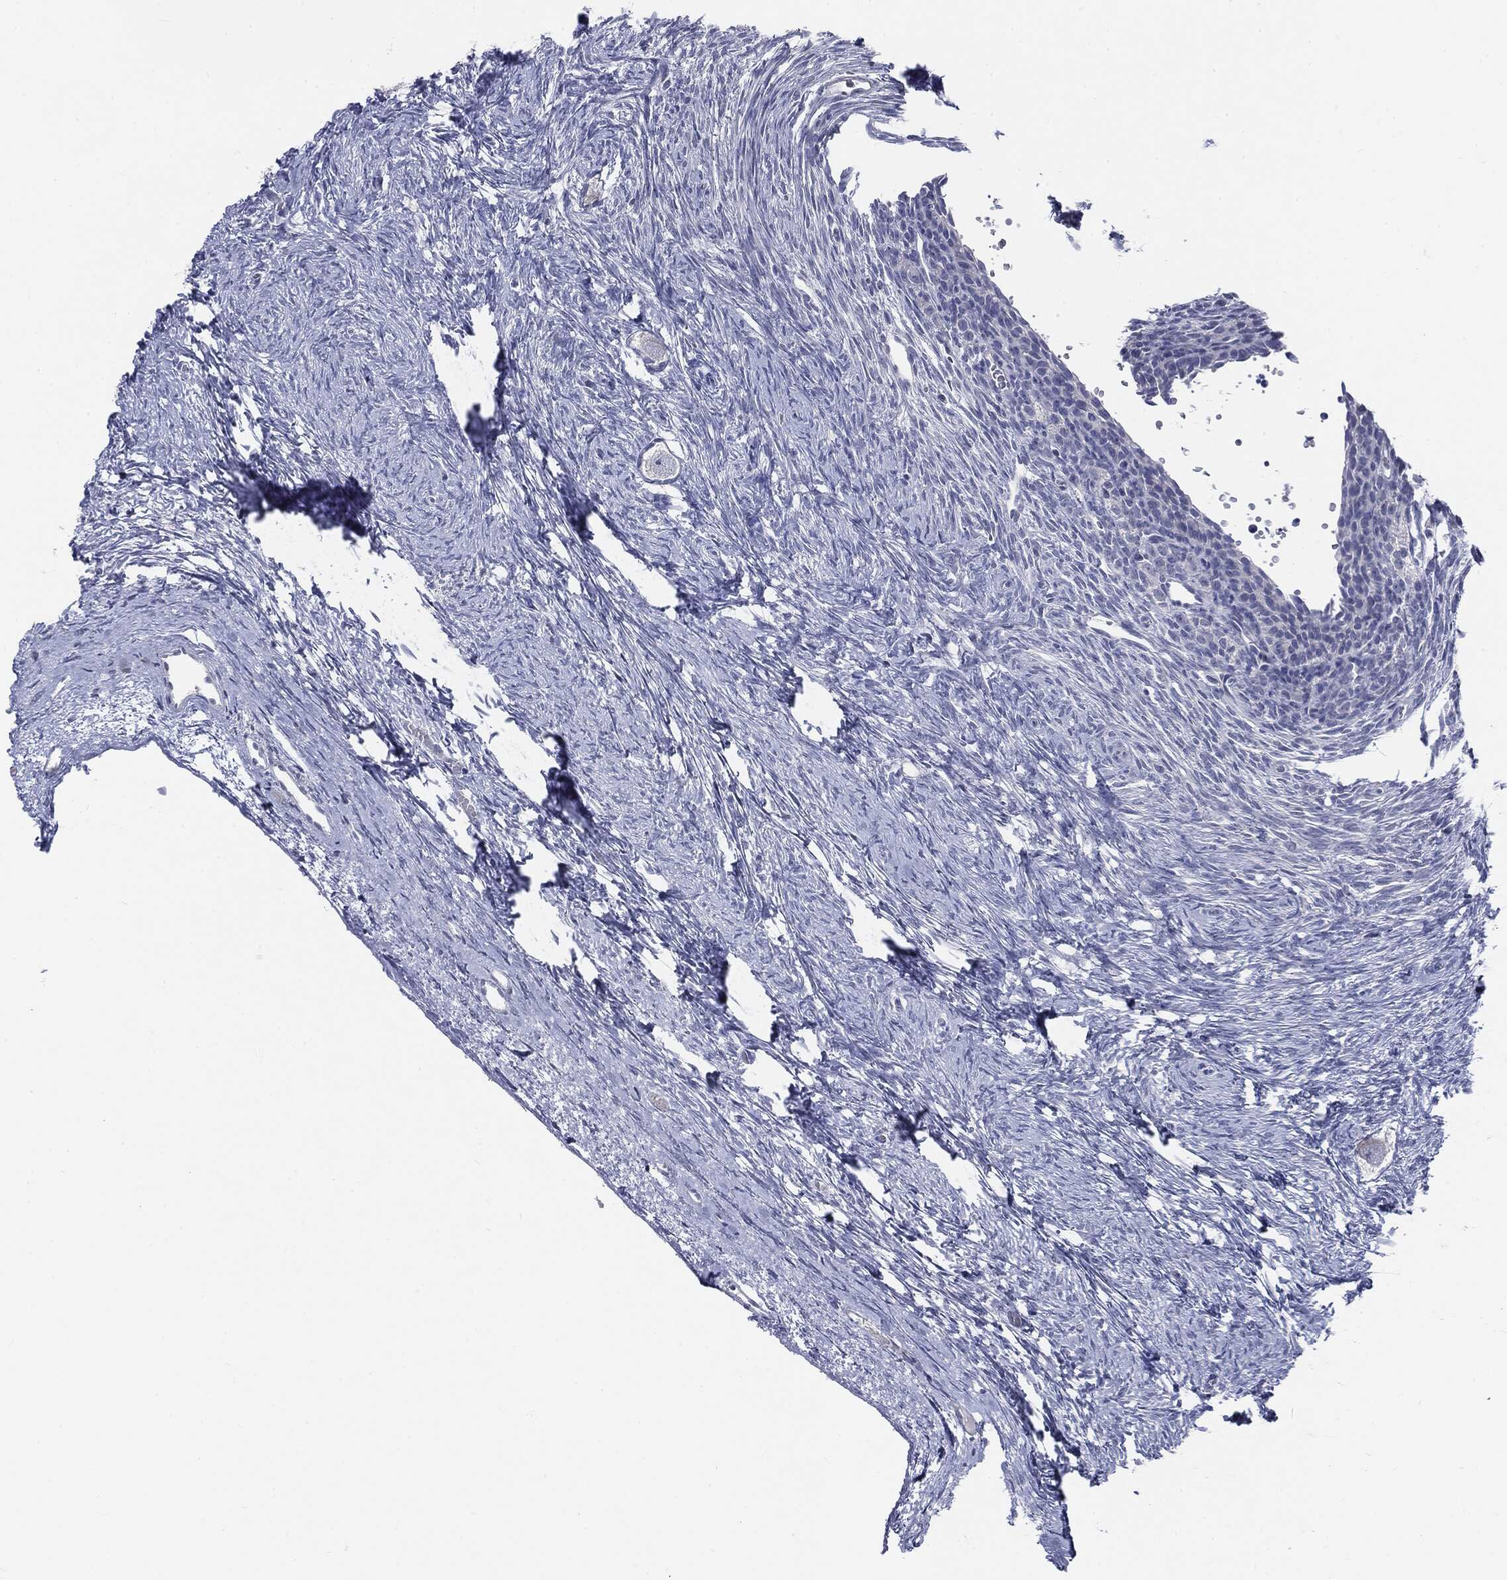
{"staining": {"intensity": "negative", "quantity": "none", "location": "none"}, "tissue": "ovary", "cell_type": "Follicle cells", "image_type": "normal", "snomed": [{"axis": "morphology", "description": "Normal tissue, NOS"}, {"axis": "topography", "description": "Ovary"}], "caption": "Ovary was stained to show a protein in brown. There is no significant positivity in follicle cells. Brightfield microscopy of IHC stained with DAB (brown) and hematoxylin (blue), captured at high magnification.", "gene": "CGB1", "patient": {"sex": "female", "age": 27}}